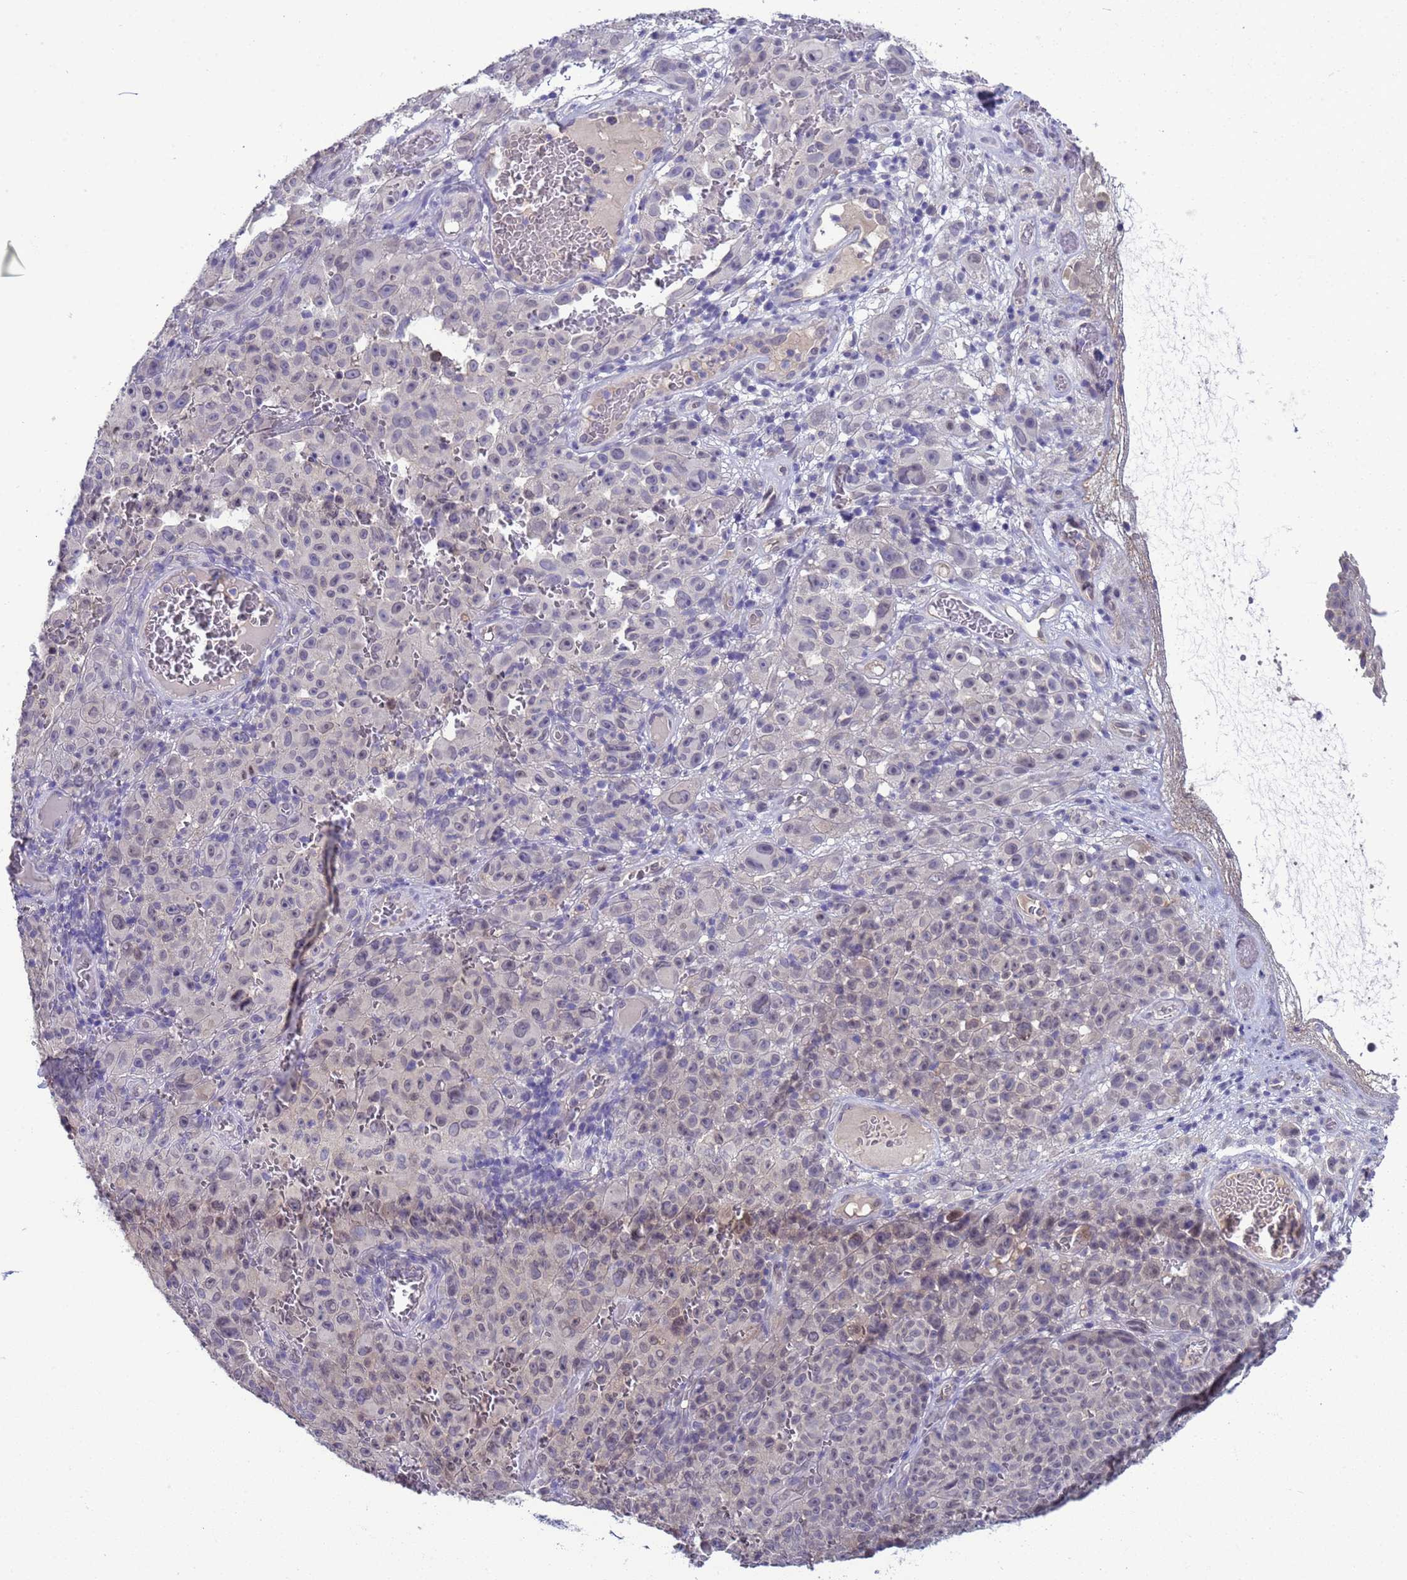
{"staining": {"intensity": "weak", "quantity": "<25%", "location": "nuclear"}, "tissue": "melanoma", "cell_type": "Tumor cells", "image_type": "cancer", "snomed": [{"axis": "morphology", "description": "Malignant melanoma, NOS"}, {"axis": "topography", "description": "Skin"}], "caption": "Melanoma stained for a protein using immunohistochemistry (IHC) shows no staining tumor cells.", "gene": "TRMT10A", "patient": {"sex": "female", "age": 82}}